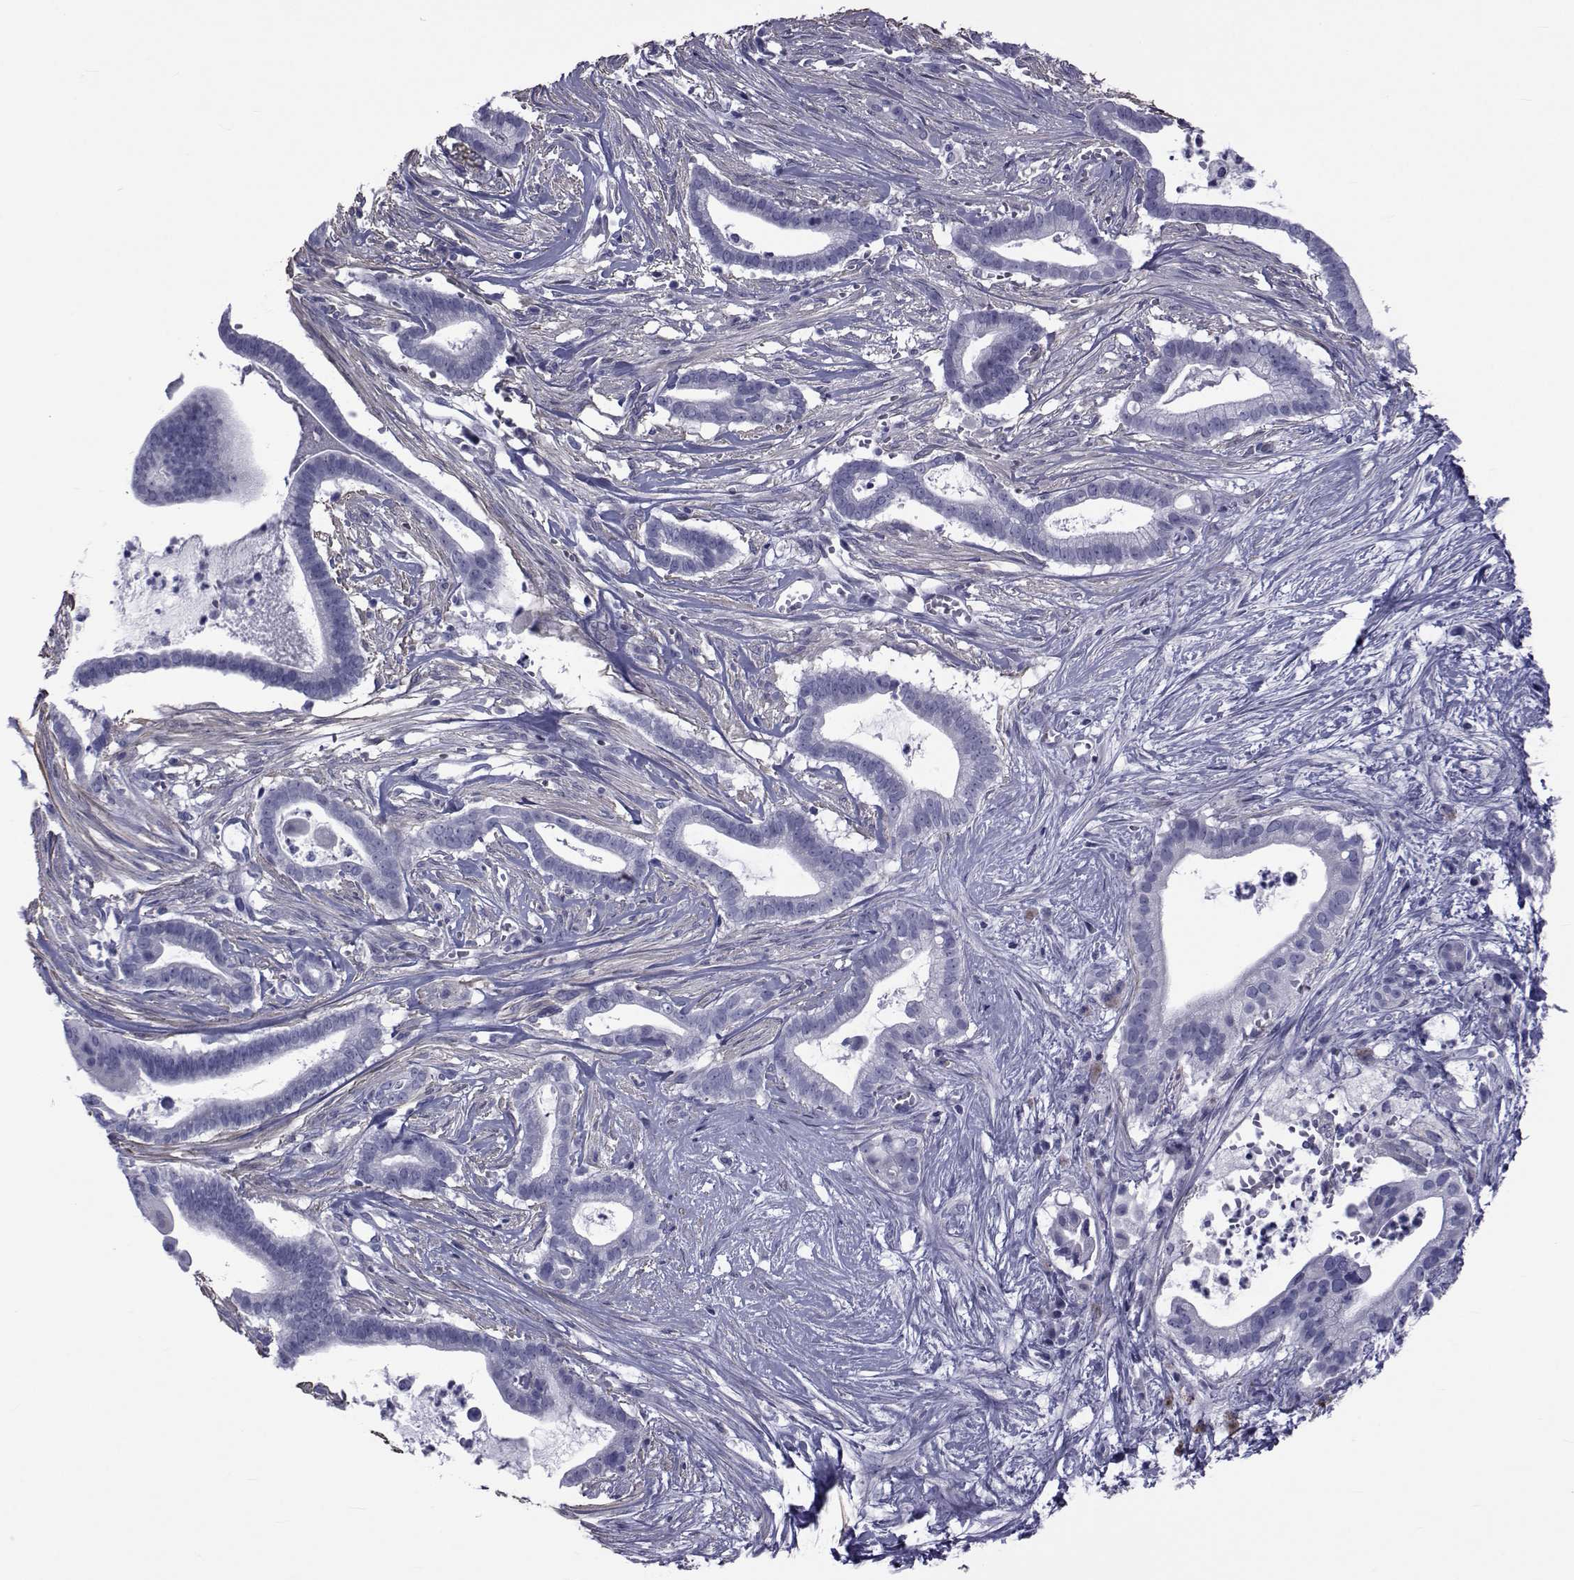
{"staining": {"intensity": "negative", "quantity": "none", "location": "none"}, "tissue": "pancreatic cancer", "cell_type": "Tumor cells", "image_type": "cancer", "snomed": [{"axis": "morphology", "description": "Adenocarcinoma, NOS"}, {"axis": "topography", "description": "Pancreas"}], "caption": "Immunohistochemistry image of pancreatic cancer stained for a protein (brown), which reveals no staining in tumor cells.", "gene": "GKAP1", "patient": {"sex": "male", "age": 61}}